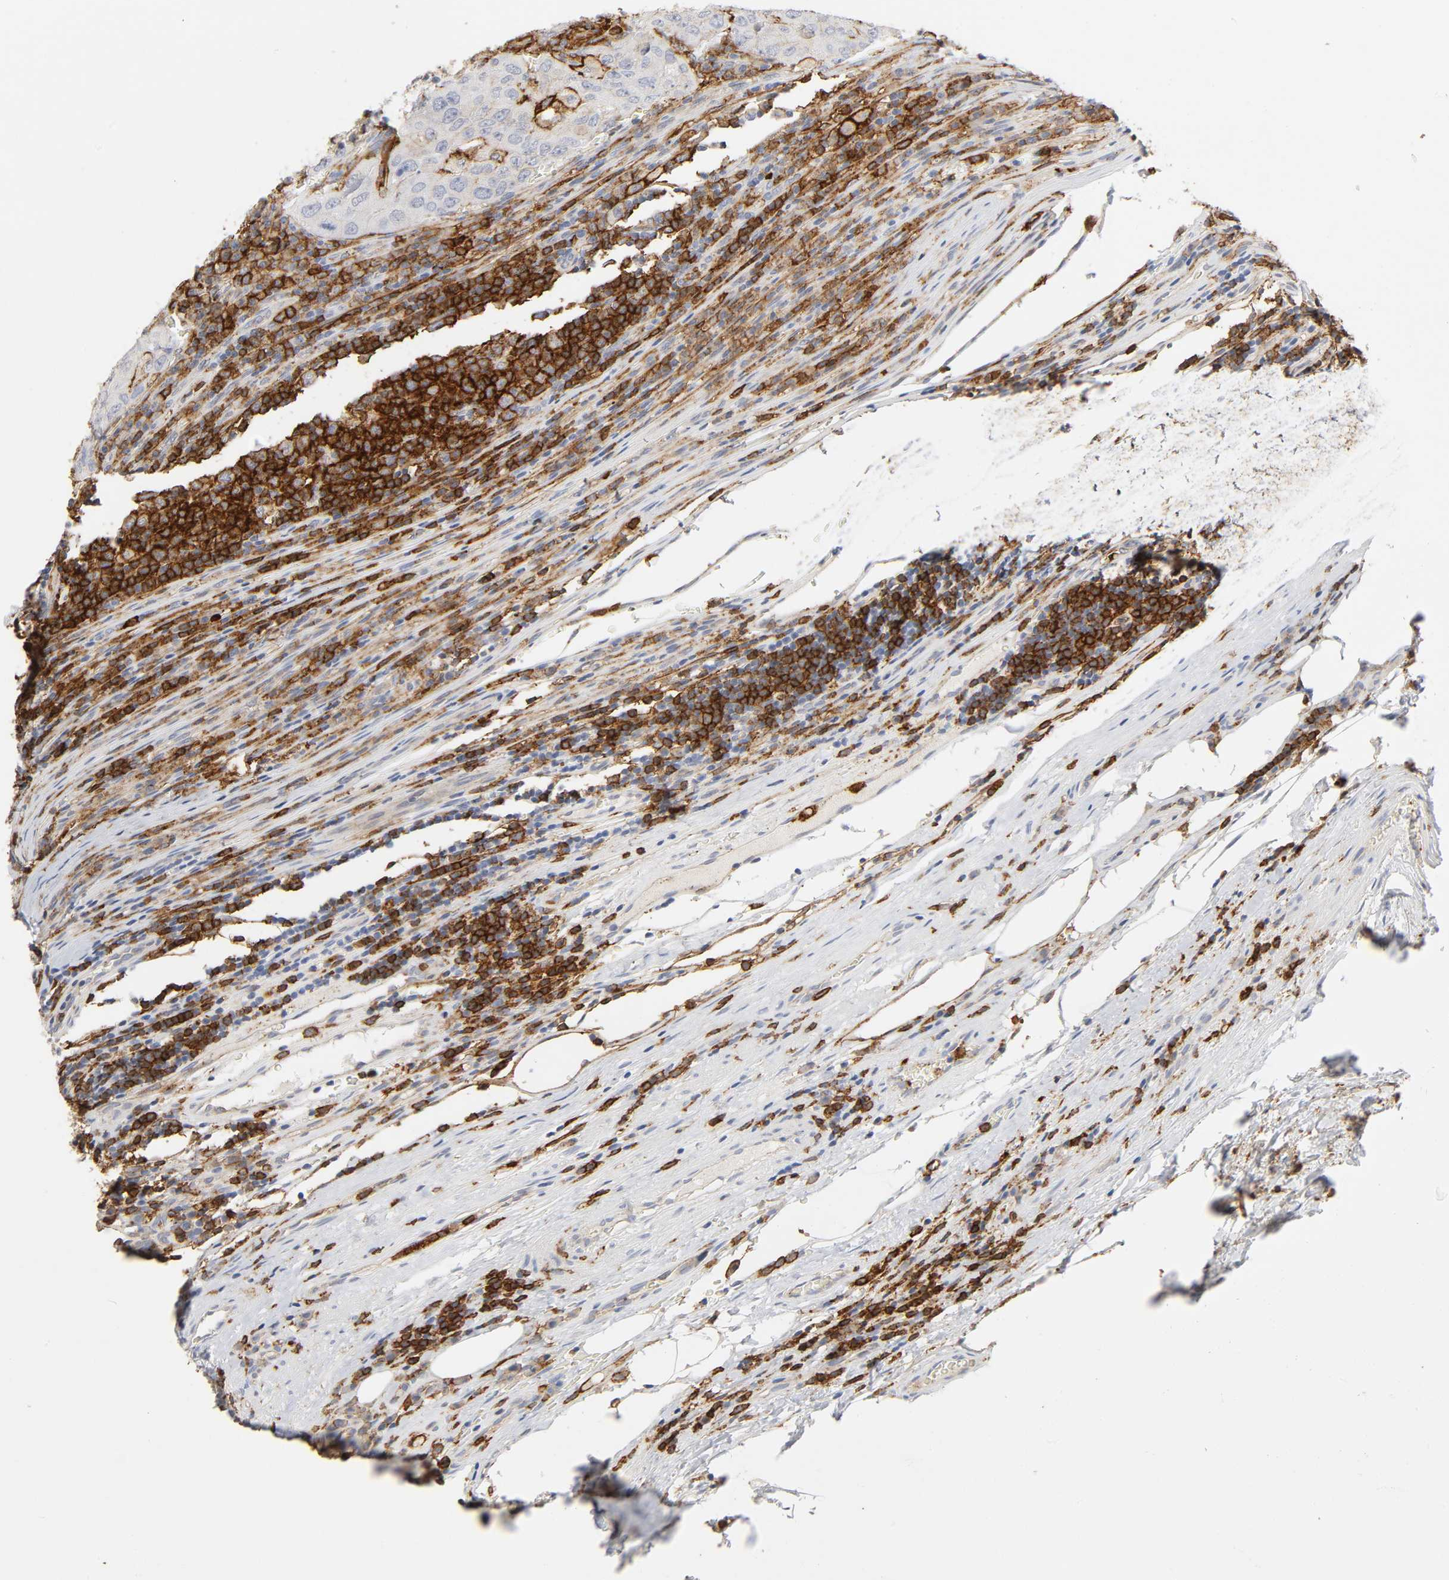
{"staining": {"intensity": "negative", "quantity": "none", "location": "none"}, "tissue": "urothelial cancer", "cell_type": "Tumor cells", "image_type": "cancer", "snomed": [{"axis": "morphology", "description": "Urothelial carcinoma, High grade"}, {"axis": "topography", "description": "Lymph node"}, {"axis": "topography", "description": "Urinary bladder"}], "caption": "A high-resolution image shows immunohistochemistry staining of urothelial cancer, which demonstrates no significant staining in tumor cells.", "gene": "LYN", "patient": {"sex": "male", "age": 51}}